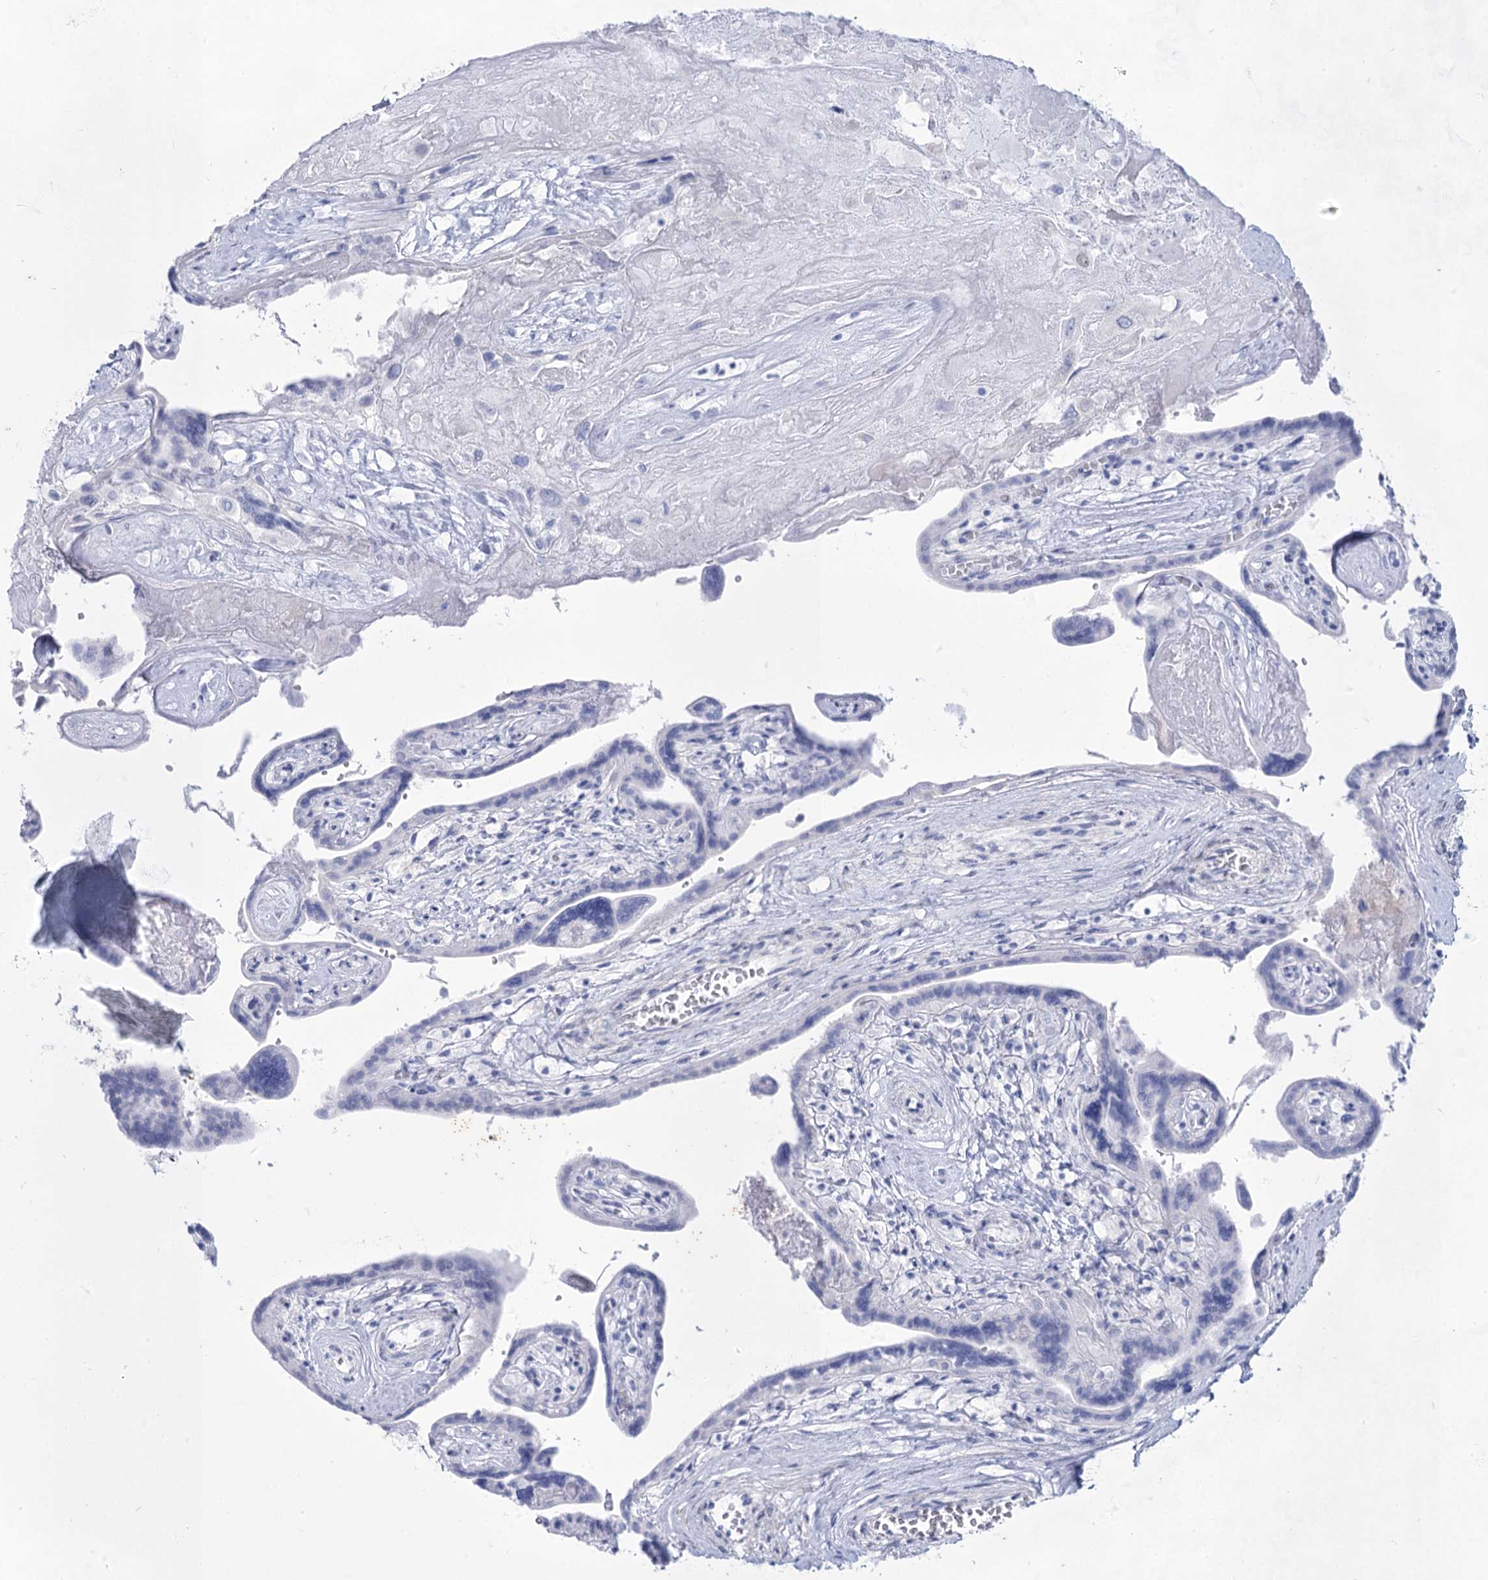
{"staining": {"intensity": "negative", "quantity": "none", "location": "none"}, "tissue": "placenta", "cell_type": "Trophoblastic cells", "image_type": "normal", "snomed": [{"axis": "morphology", "description": "Normal tissue, NOS"}, {"axis": "topography", "description": "Placenta"}], "caption": "Immunohistochemistry (IHC) of benign placenta displays no expression in trophoblastic cells. The staining was performed using DAB (3,3'-diaminobenzidine) to visualize the protein expression in brown, while the nuclei were stained in blue with hematoxylin (Magnification: 20x).", "gene": "ACRV1", "patient": {"sex": "female", "age": 37}}